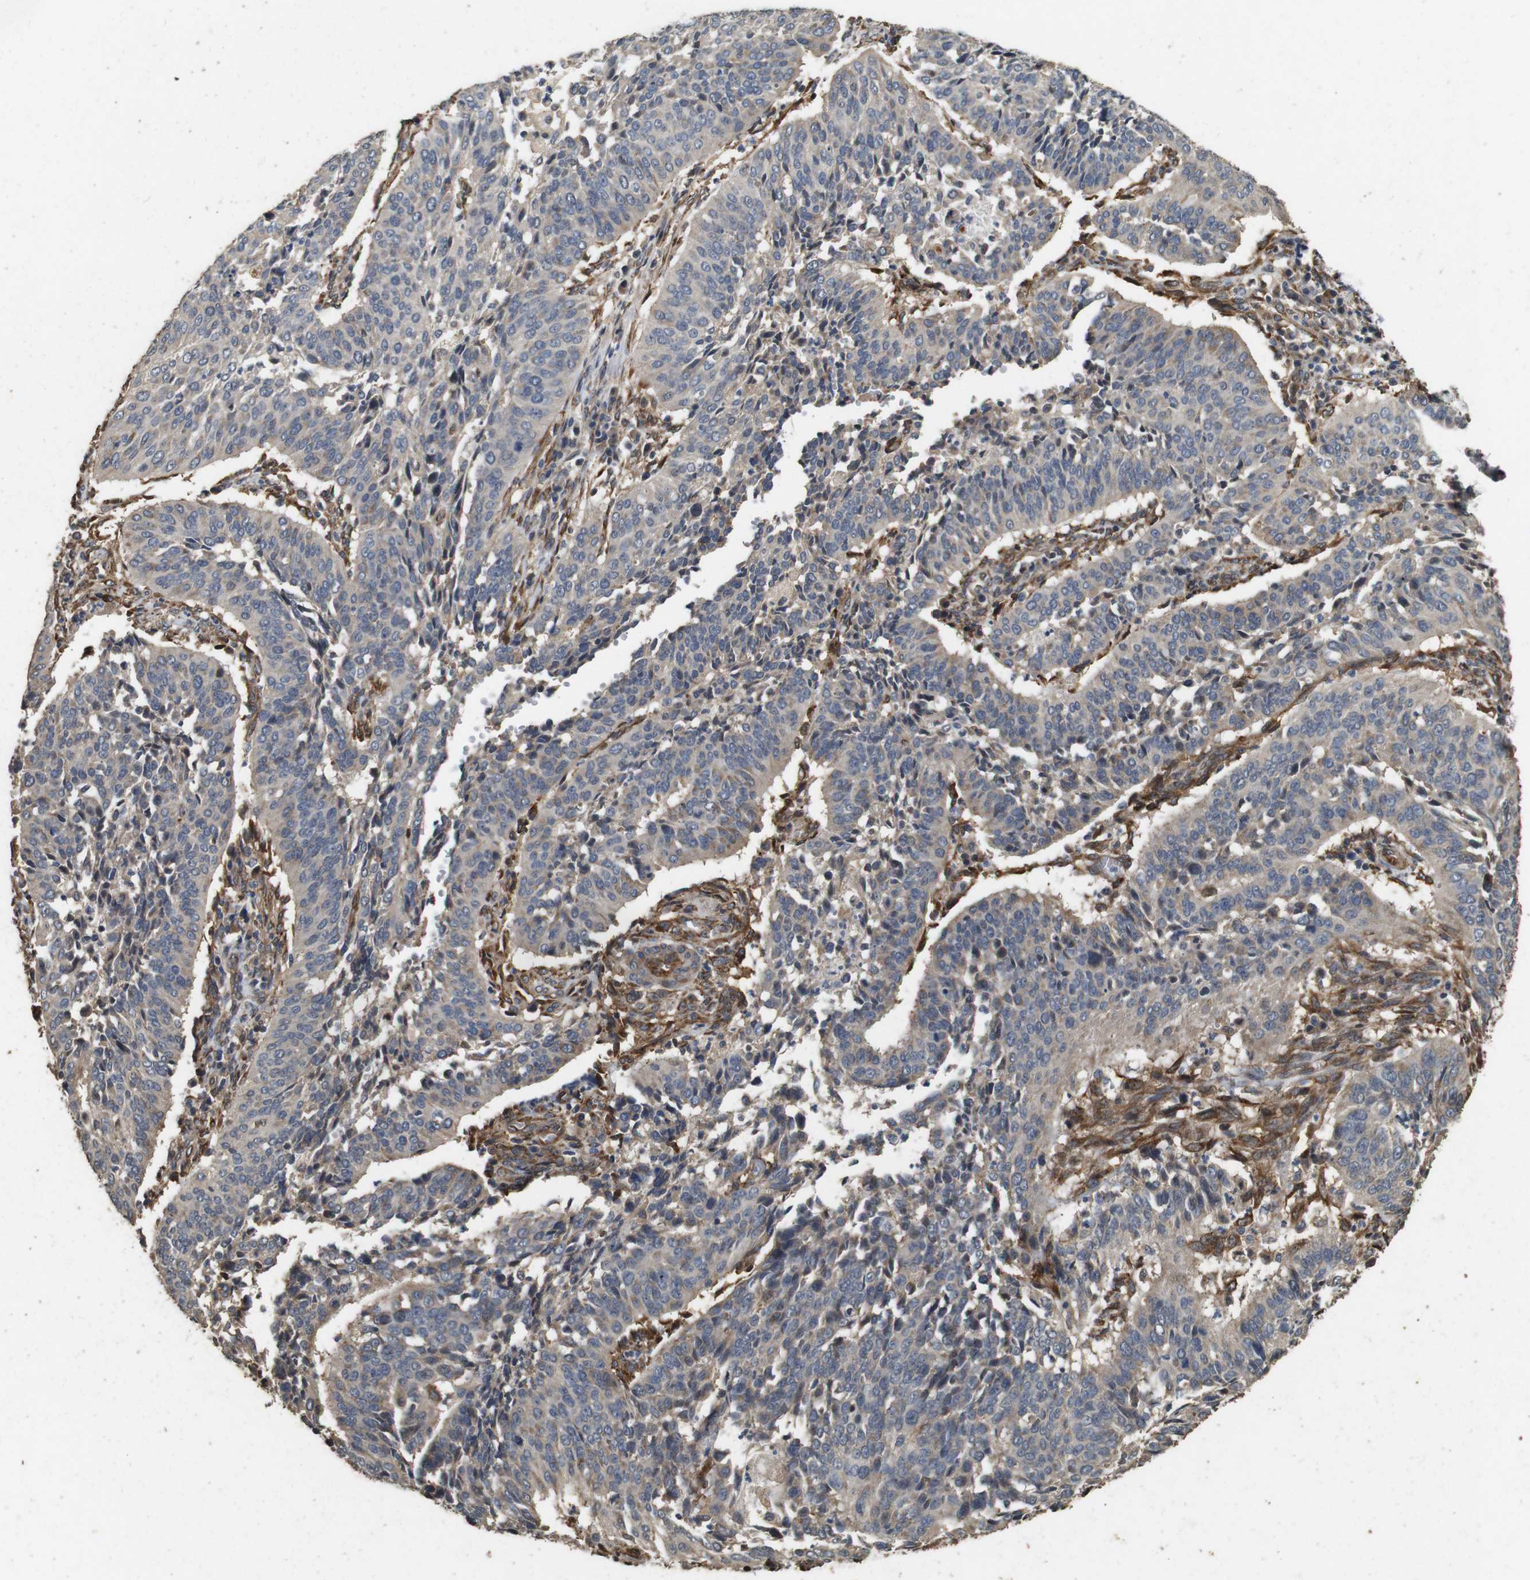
{"staining": {"intensity": "weak", "quantity": ">75%", "location": "cytoplasmic/membranous"}, "tissue": "cervical cancer", "cell_type": "Tumor cells", "image_type": "cancer", "snomed": [{"axis": "morphology", "description": "Normal tissue, NOS"}, {"axis": "morphology", "description": "Squamous cell carcinoma, NOS"}, {"axis": "topography", "description": "Cervix"}], "caption": "Human cervical cancer (squamous cell carcinoma) stained for a protein (brown) shows weak cytoplasmic/membranous positive positivity in about >75% of tumor cells.", "gene": "CNPY4", "patient": {"sex": "female", "age": 39}}